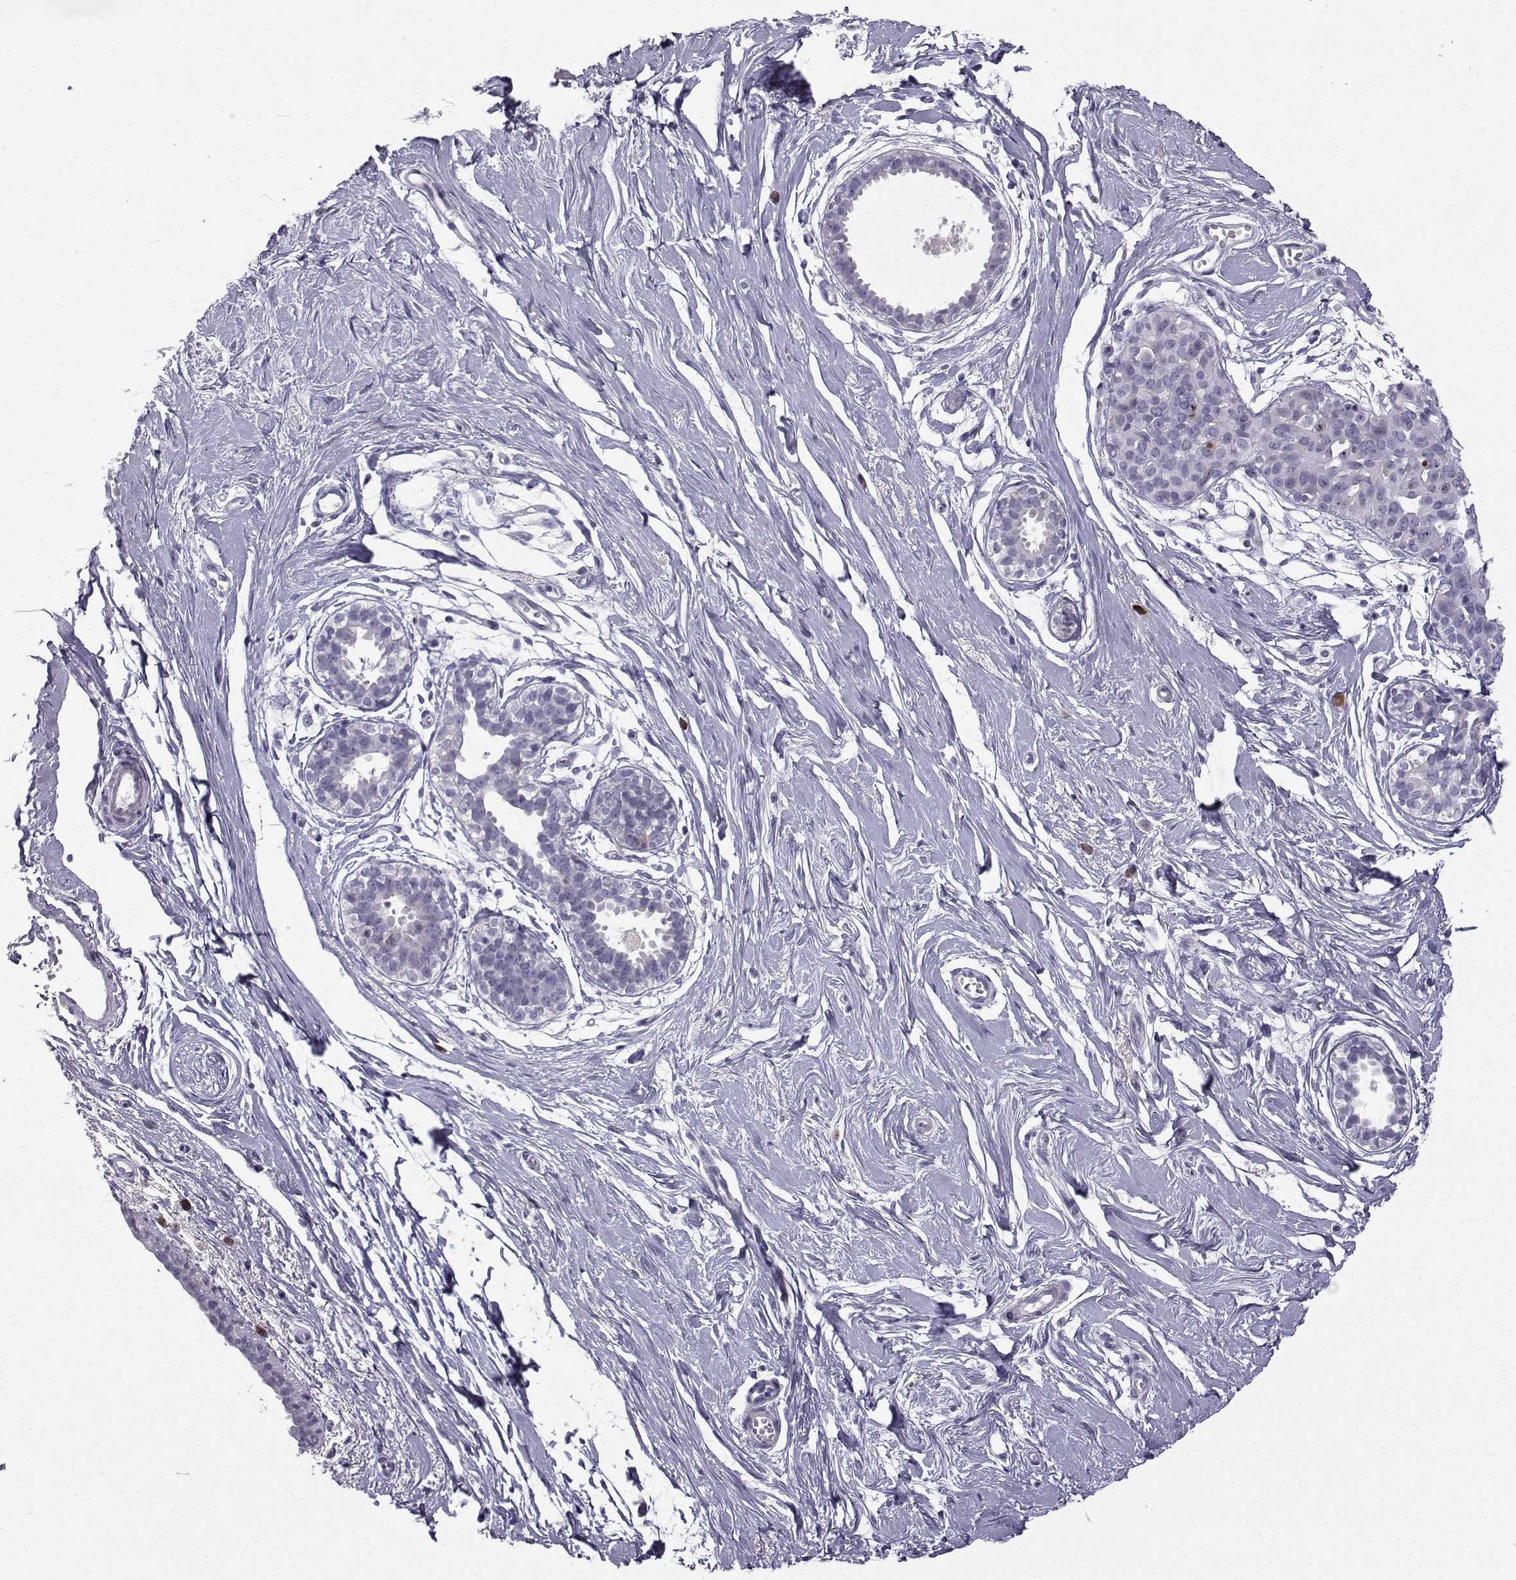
{"staining": {"intensity": "negative", "quantity": "none", "location": "none"}, "tissue": "breast", "cell_type": "Adipocytes", "image_type": "normal", "snomed": [{"axis": "morphology", "description": "Normal tissue, NOS"}, {"axis": "topography", "description": "Breast"}], "caption": "Breast stained for a protein using immunohistochemistry demonstrates no expression adipocytes.", "gene": "ROPN1B", "patient": {"sex": "female", "age": 49}}